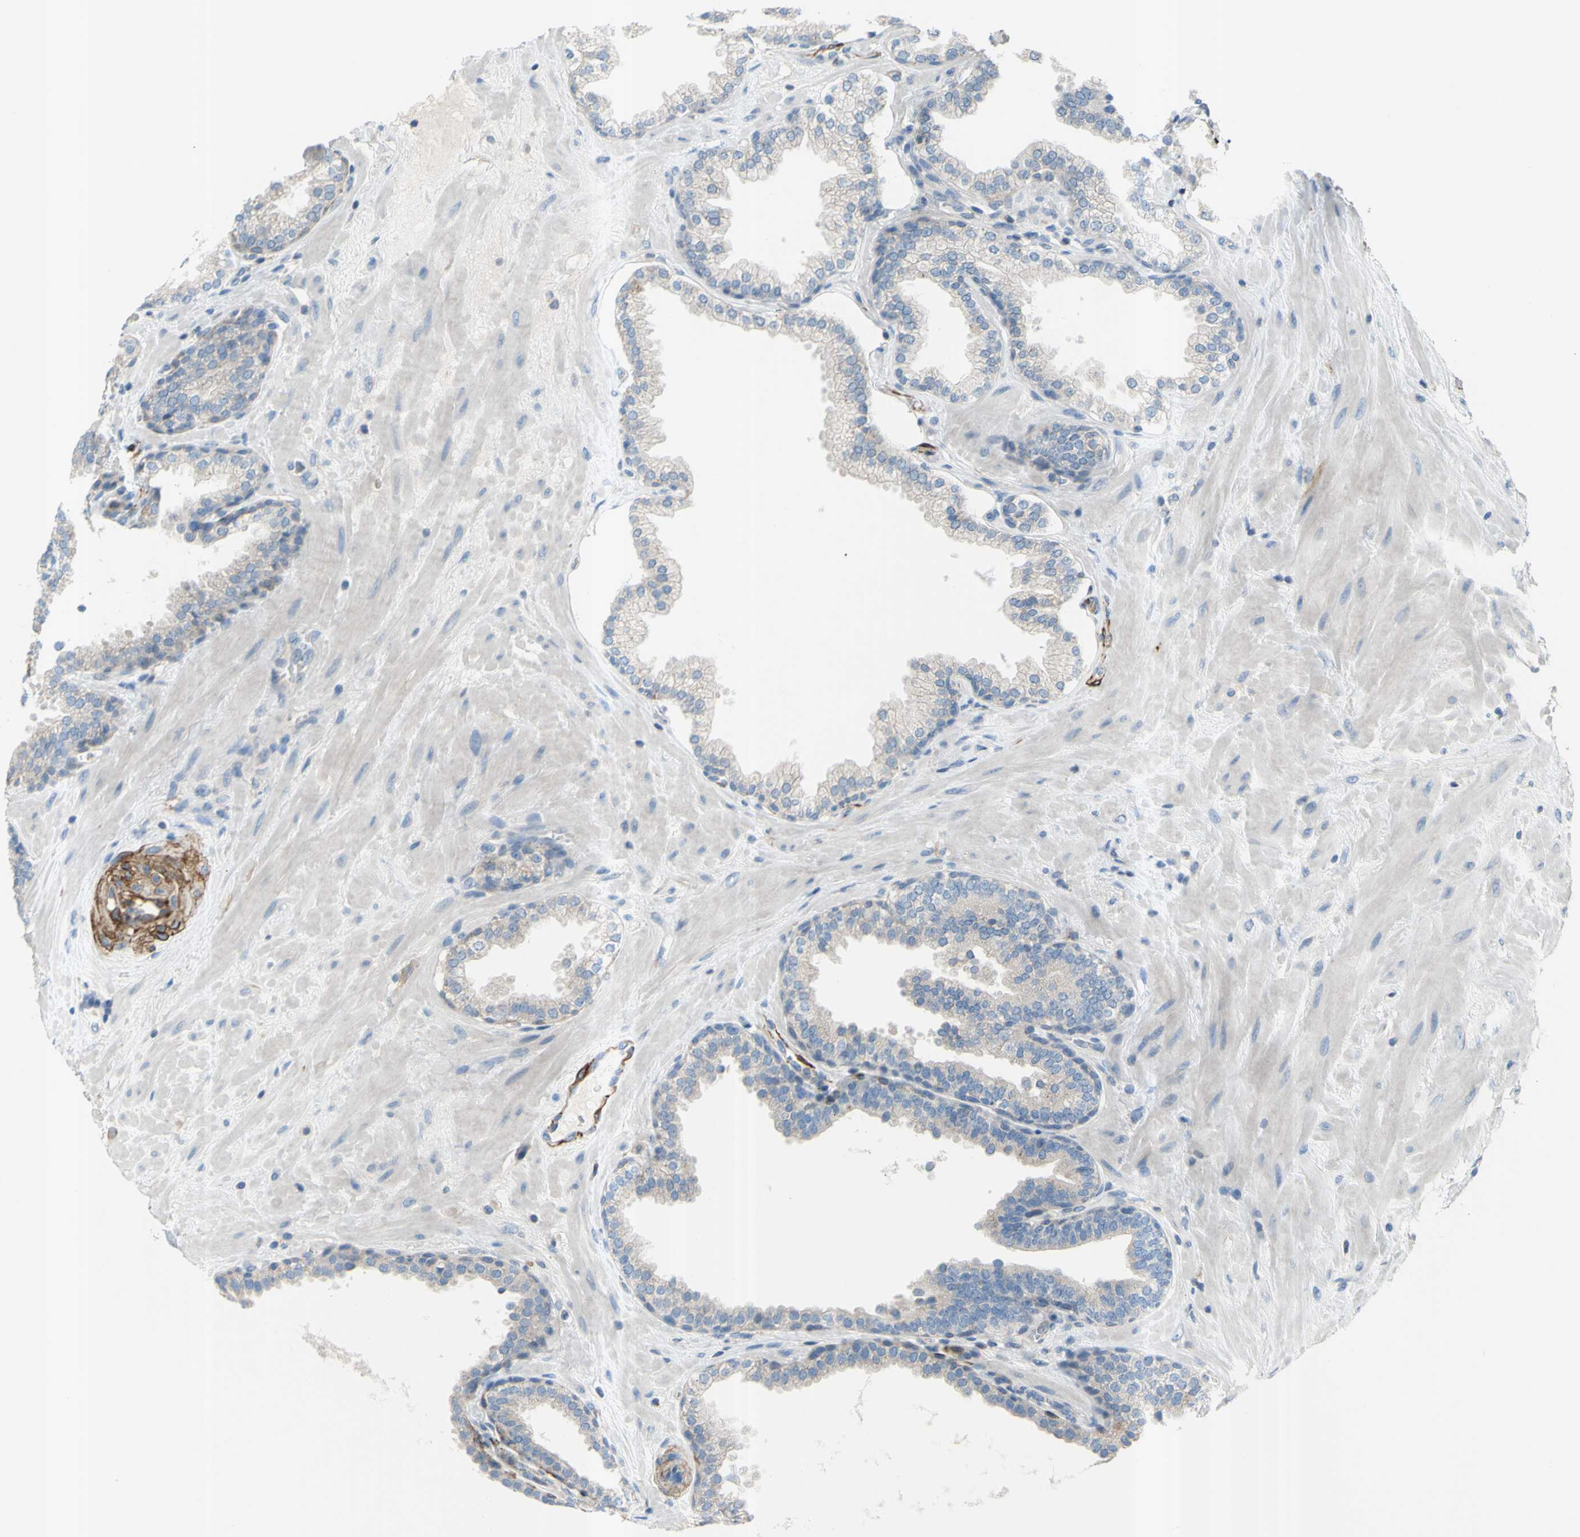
{"staining": {"intensity": "weak", "quantity": "<25%", "location": "cytoplasmic/membranous"}, "tissue": "prostate", "cell_type": "Glandular cells", "image_type": "normal", "snomed": [{"axis": "morphology", "description": "Normal tissue, NOS"}, {"axis": "topography", "description": "Prostate"}], "caption": "High magnification brightfield microscopy of normal prostate stained with DAB (brown) and counterstained with hematoxylin (blue): glandular cells show no significant positivity.", "gene": "PRRG2", "patient": {"sex": "male", "age": 51}}